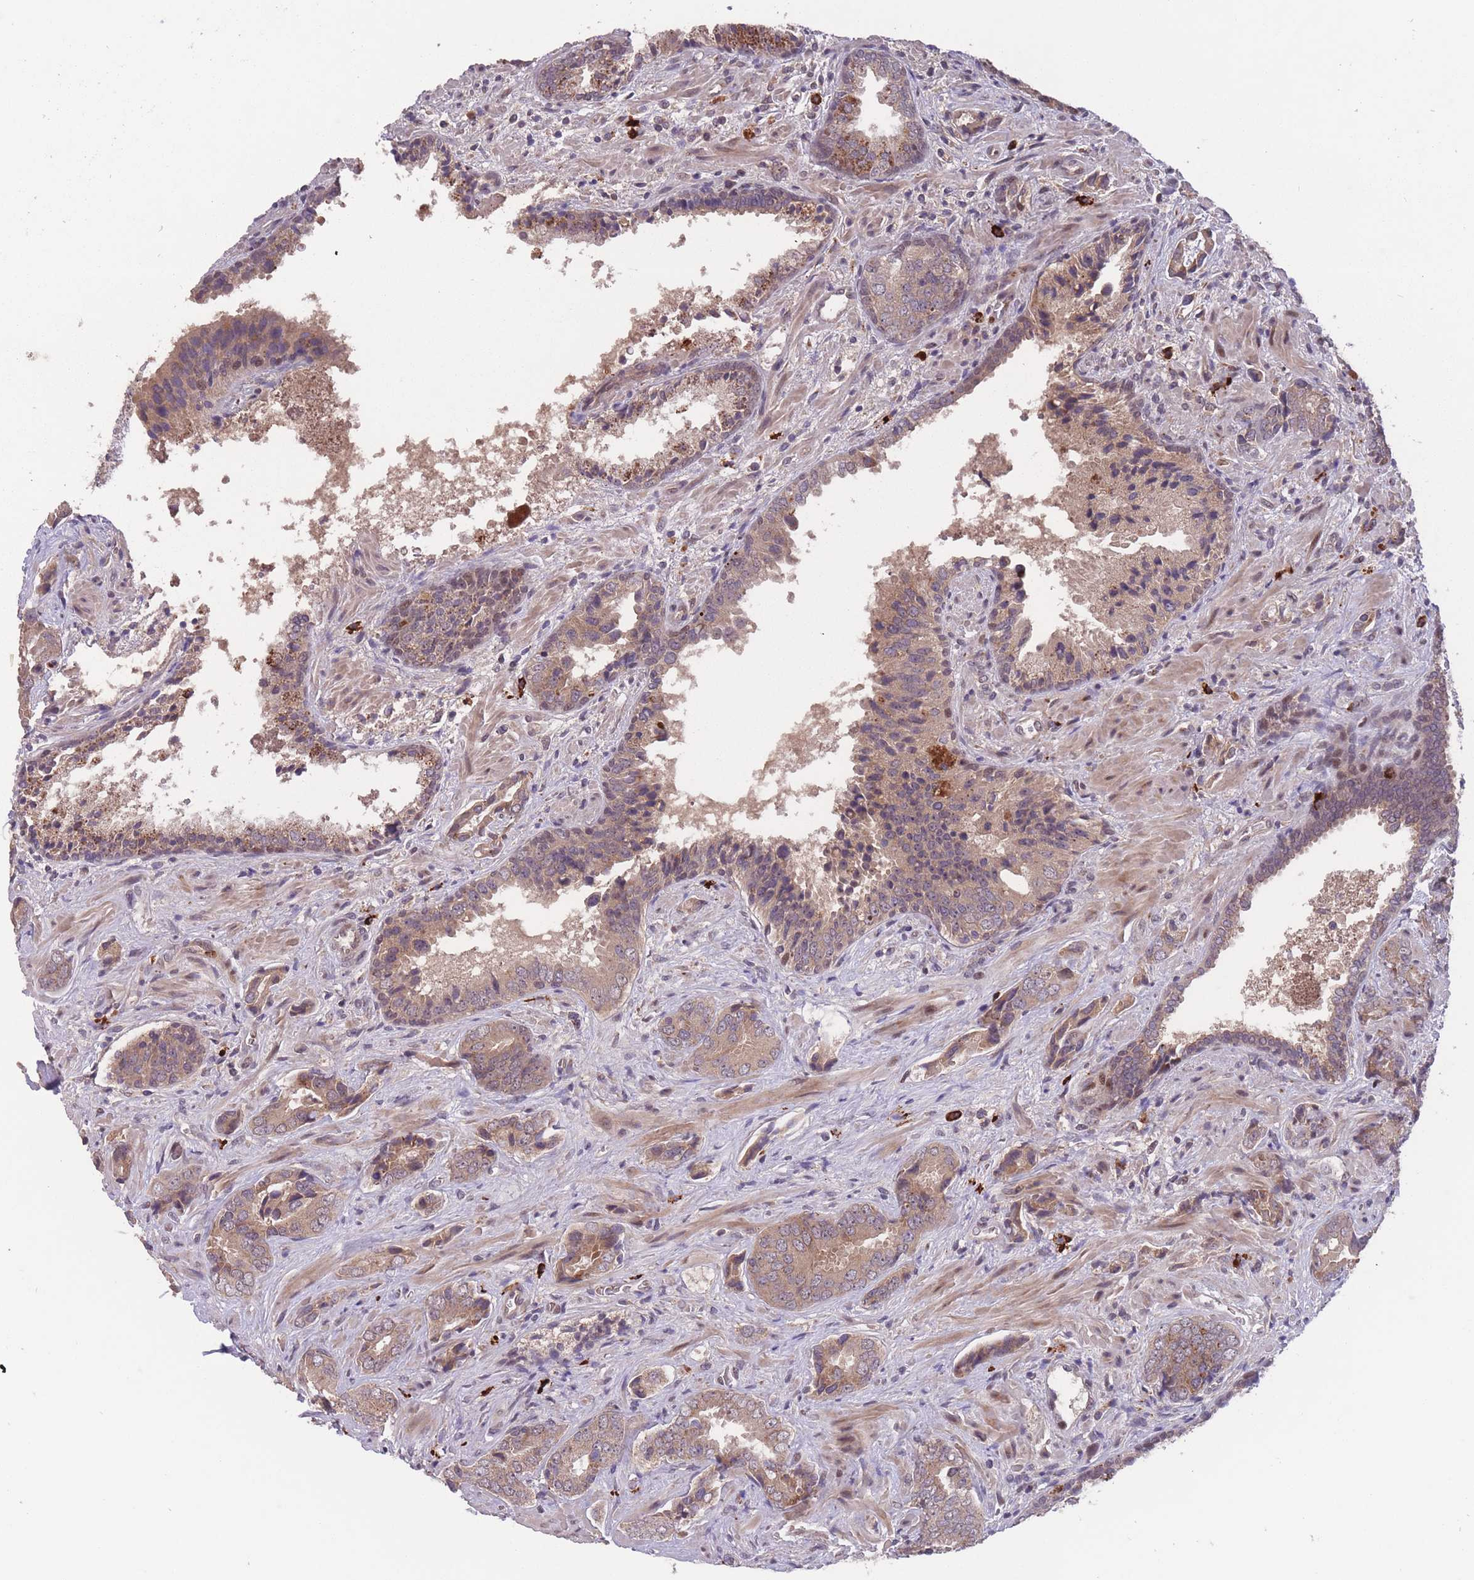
{"staining": {"intensity": "weak", "quantity": "25%-75%", "location": "cytoplasmic/membranous"}, "tissue": "prostate cancer", "cell_type": "Tumor cells", "image_type": "cancer", "snomed": [{"axis": "morphology", "description": "Adenocarcinoma, High grade"}, {"axis": "topography", "description": "Prostate"}], "caption": "Approximately 25%-75% of tumor cells in human prostate high-grade adenocarcinoma display weak cytoplasmic/membranous protein staining as visualized by brown immunohistochemical staining.", "gene": "SECTM1", "patient": {"sex": "male", "age": 71}}